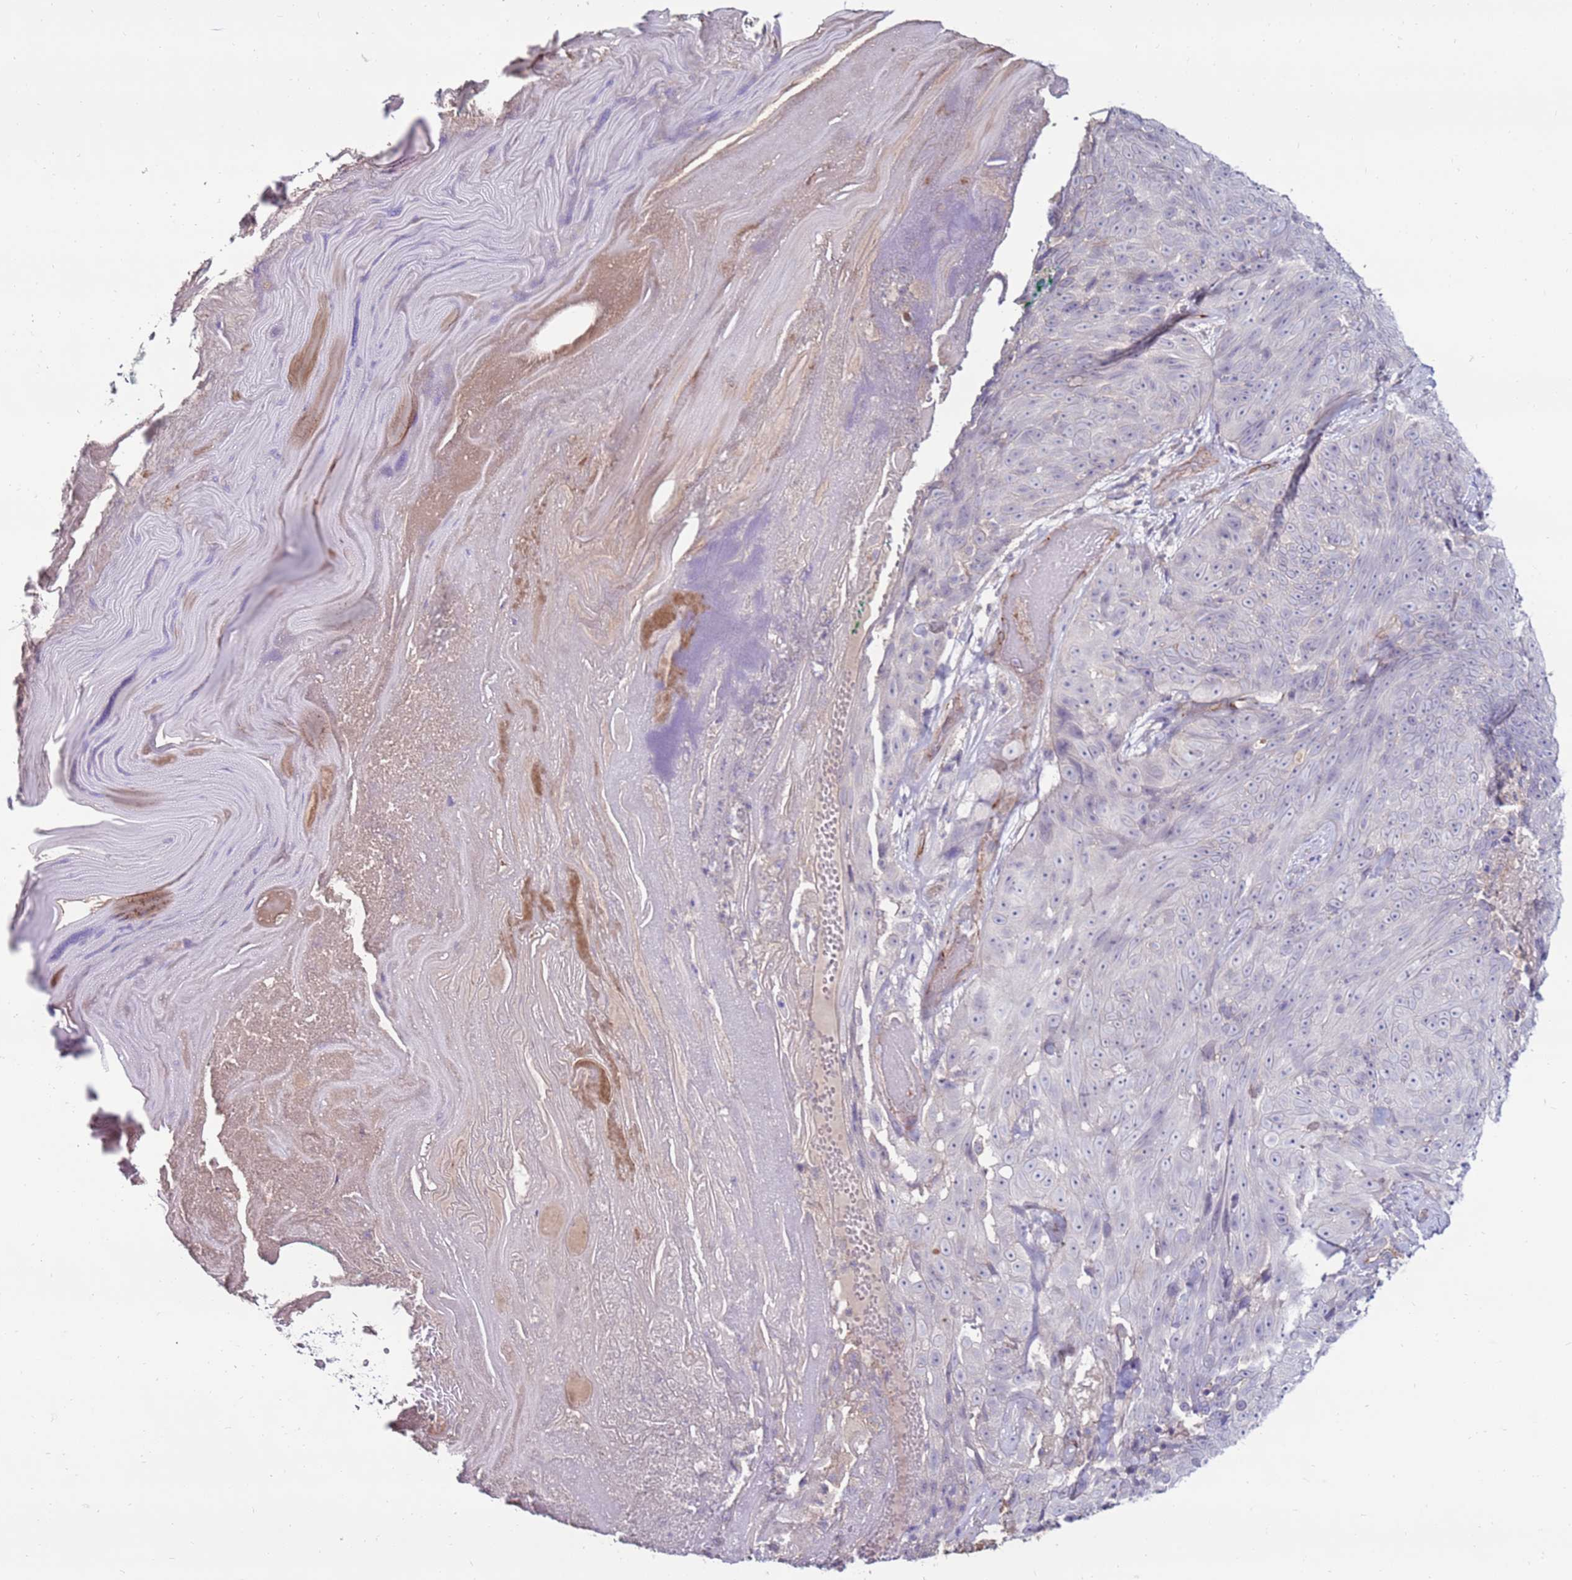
{"staining": {"intensity": "negative", "quantity": "none", "location": "none"}, "tissue": "skin cancer", "cell_type": "Tumor cells", "image_type": "cancer", "snomed": [{"axis": "morphology", "description": "Squamous cell carcinoma, NOS"}, {"axis": "topography", "description": "Skin"}], "caption": "Tumor cells show no significant protein expression in squamous cell carcinoma (skin).", "gene": "CLEC4M", "patient": {"sex": "female", "age": 87}}